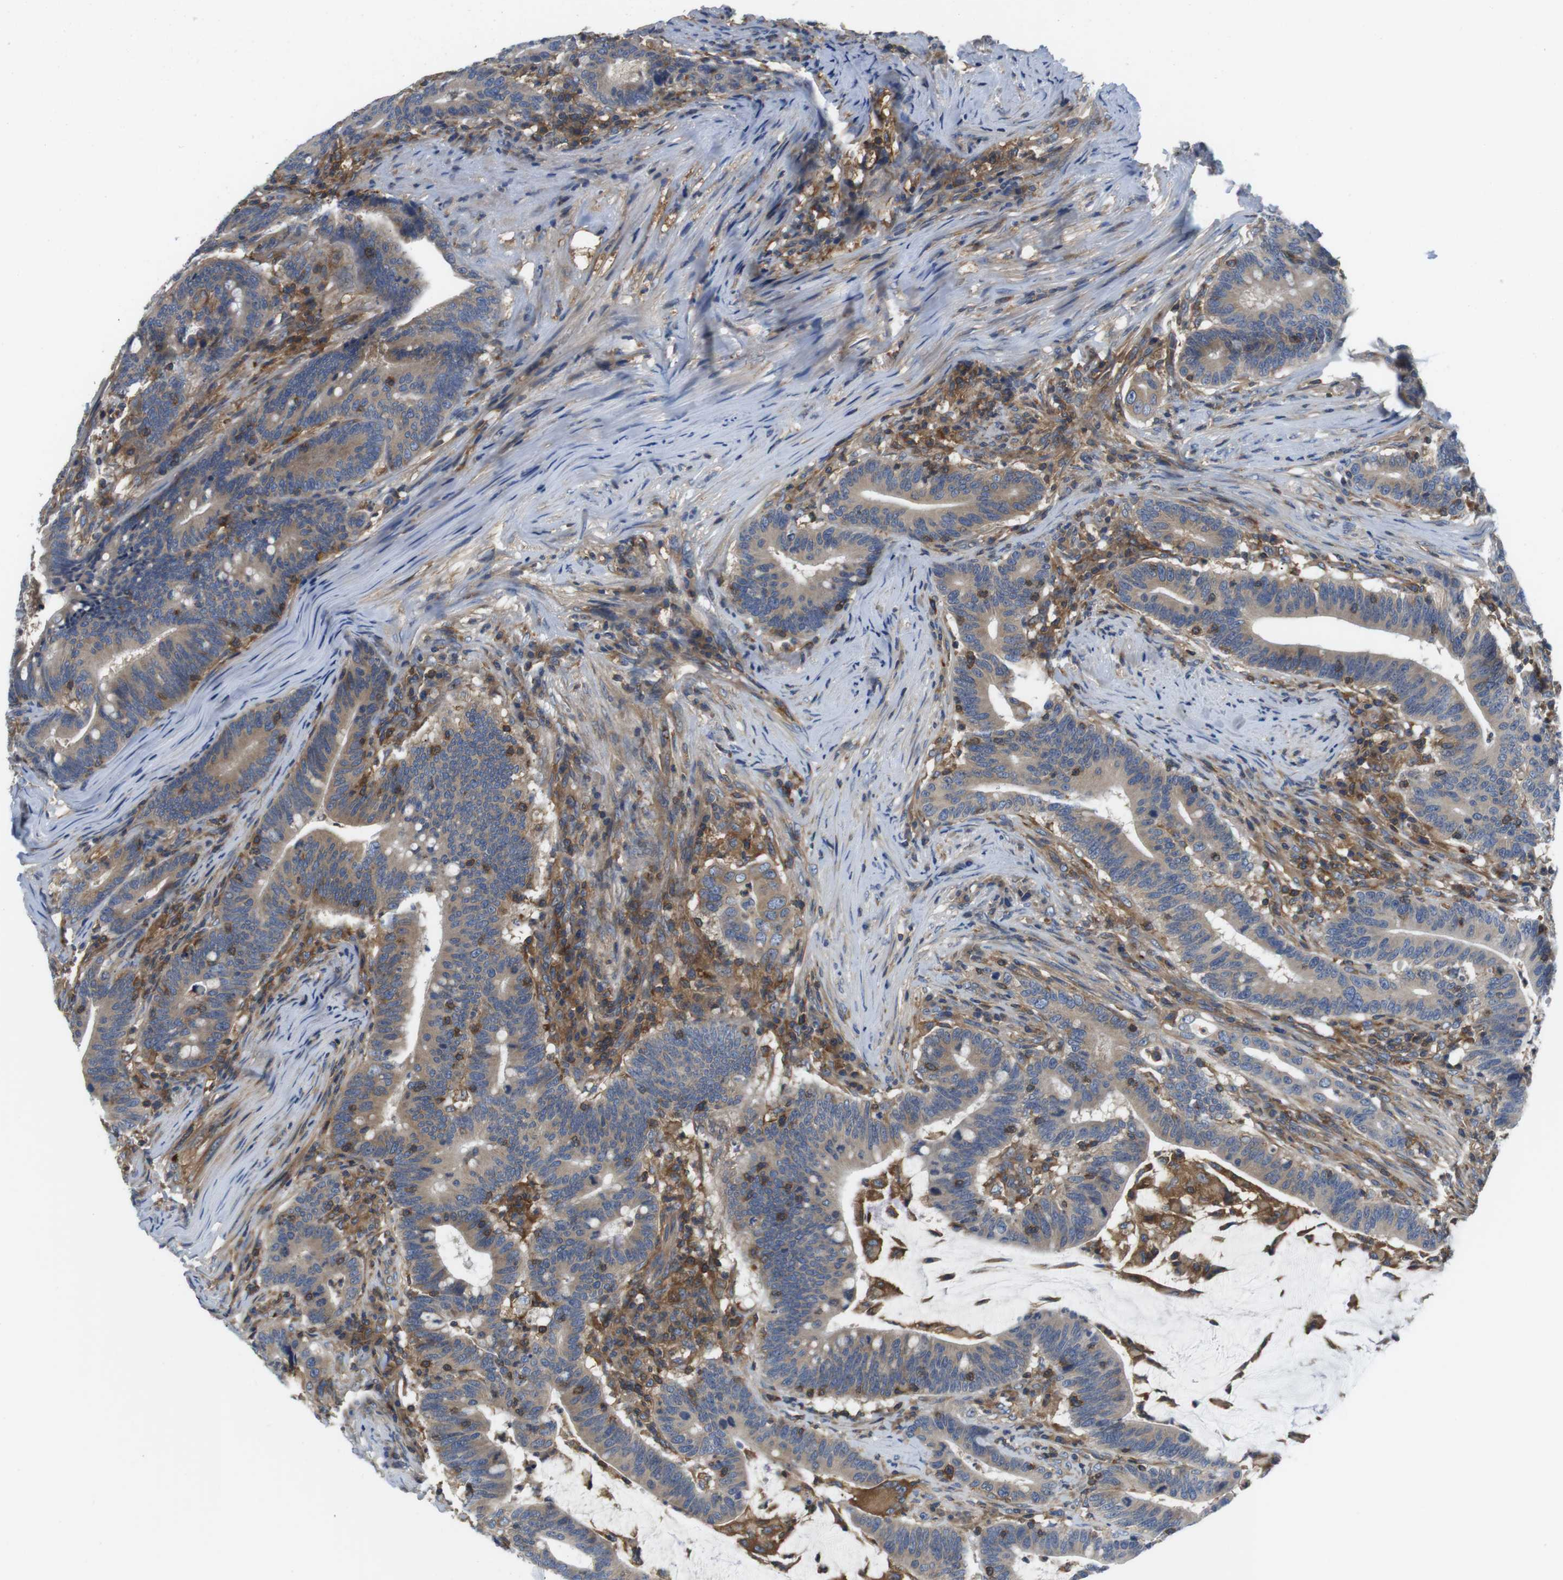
{"staining": {"intensity": "moderate", "quantity": ">75%", "location": "cytoplasmic/membranous"}, "tissue": "colorectal cancer", "cell_type": "Tumor cells", "image_type": "cancer", "snomed": [{"axis": "morphology", "description": "Normal tissue, NOS"}, {"axis": "morphology", "description": "Adenocarcinoma, NOS"}, {"axis": "topography", "description": "Colon"}], "caption": "Immunohistochemical staining of colorectal cancer demonstrates medium levels of moderate cytoplasmic/membranous positivity in about >75% of tumor cells. The protein is shown in brown color, while the nuclei are stained blue.", "gene": "HERPUD2", "patient": {"sex": "female", "age": 66}}